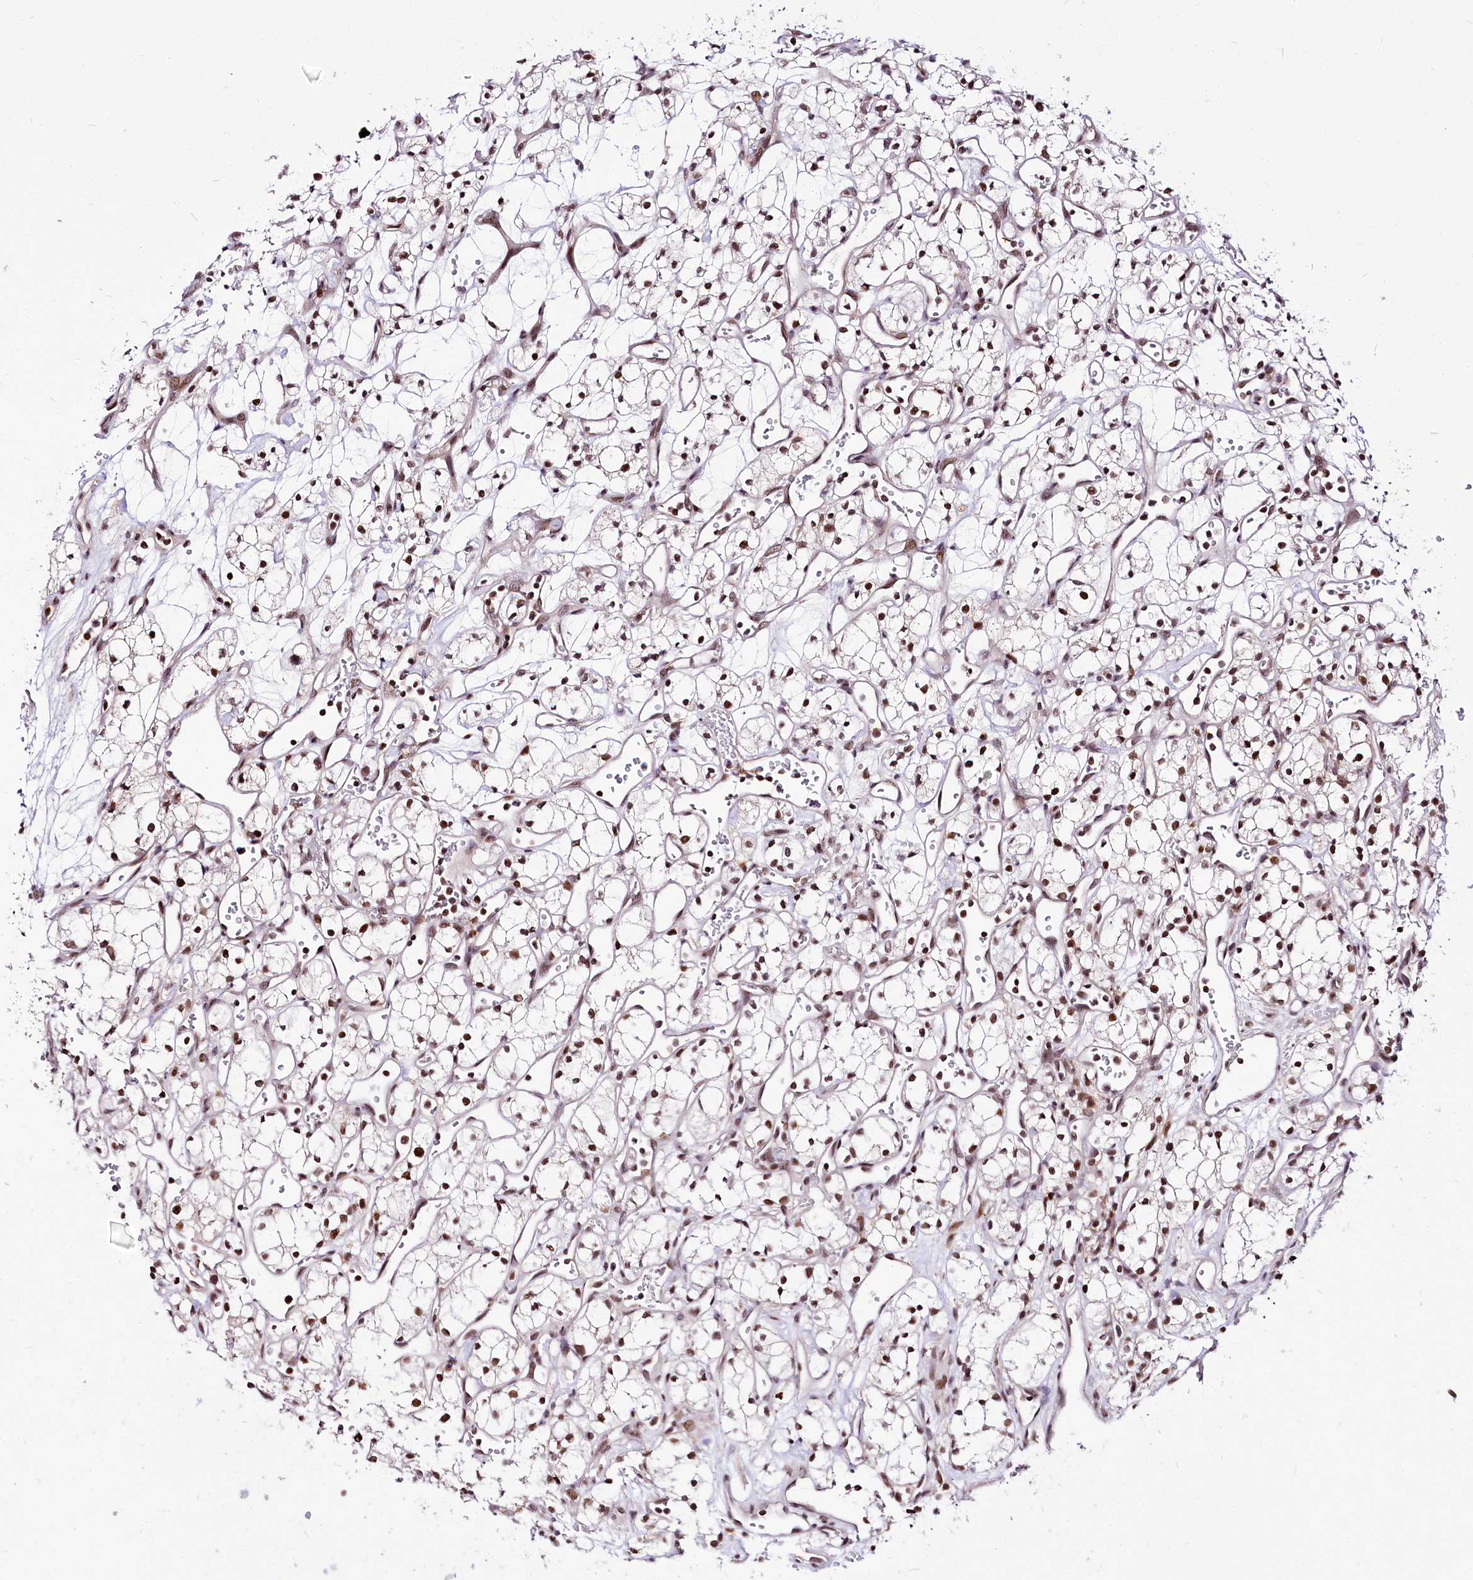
{"staining": {"intensity": "moderate", "quantity": ">75%", "location": "nuclear"}, "tissue": "renal cancer", "cell_type": "Tumor cells", "image_type": "cancer", "snomed": [{"axis": "morphology", "description": "Adenocarcinoma, NOS"}, {"axis": "topography", "description": "Kidney"}], "caption": "Tumor cells demonstrate medium levels of moderate nuclear expression in approximately >75% of cells in renal adenocarcinoma. (DAB = brown stain, brightfield microscopy at high magnification).", "gene": "POLA2", "patient": {"sex": "male", "age": 59}}